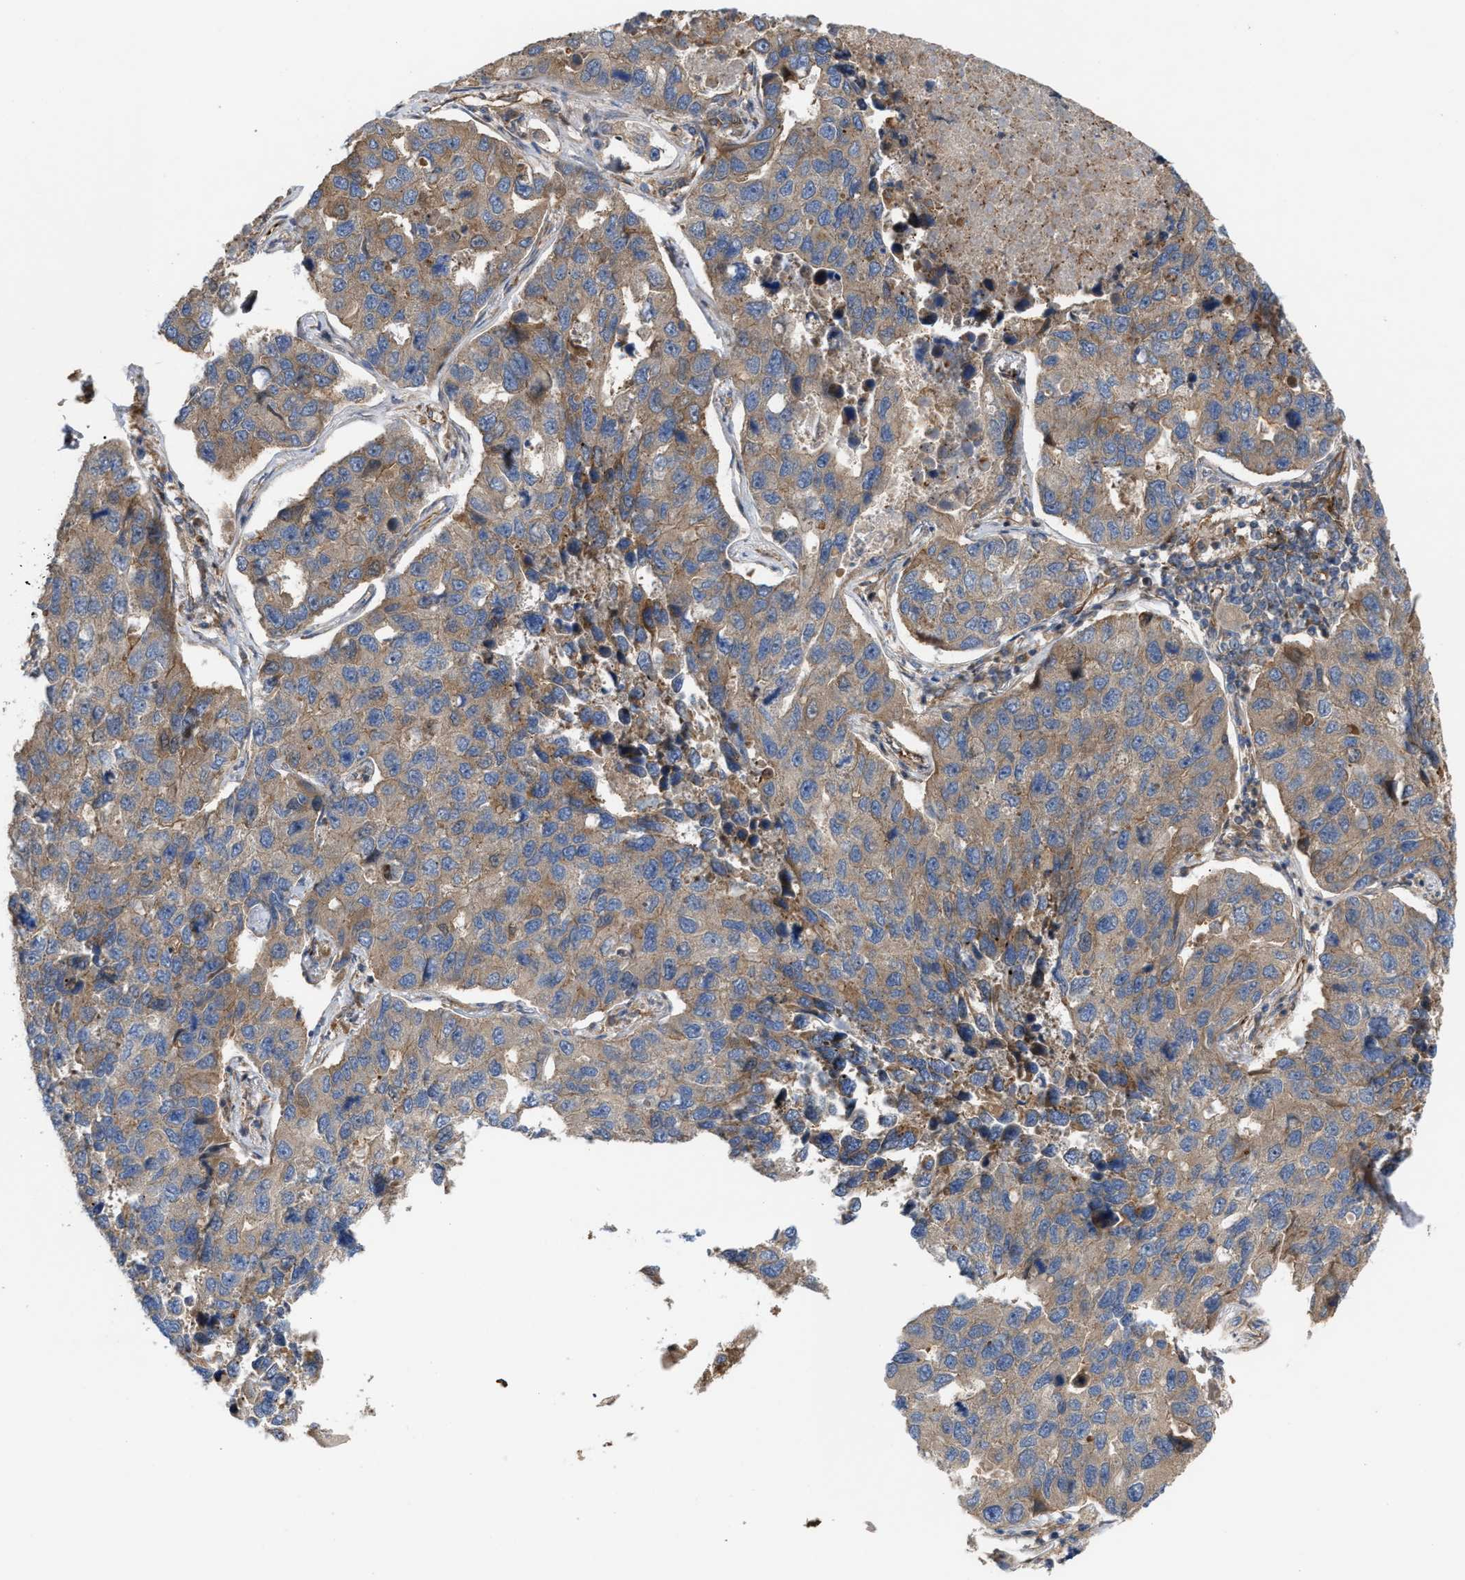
{"staining": {"intensity": "weak", "quantity": ">75%", "location": "cytoplasmic/membranous"}, "tissue": "lung cancer", "cell_type": "Tumor cells", "image_type": "cancer", "snomed": [{"axis": "morphology", "description": "Adenocarcinoma, NOS"}, {"axis": "topography", "description": "Lung"}], "caption": "The photomicrograph exhibits a brown stain indicating the presence of a protein in the cytoplasmic/membranous of tumor cells in lung cancer (adenocarcinoma). The protein of interest is shown in brown color, while the nuclei are stained blue.", "gene": "EPS15L1", "patient": {"sex": "male", "age": 64}}